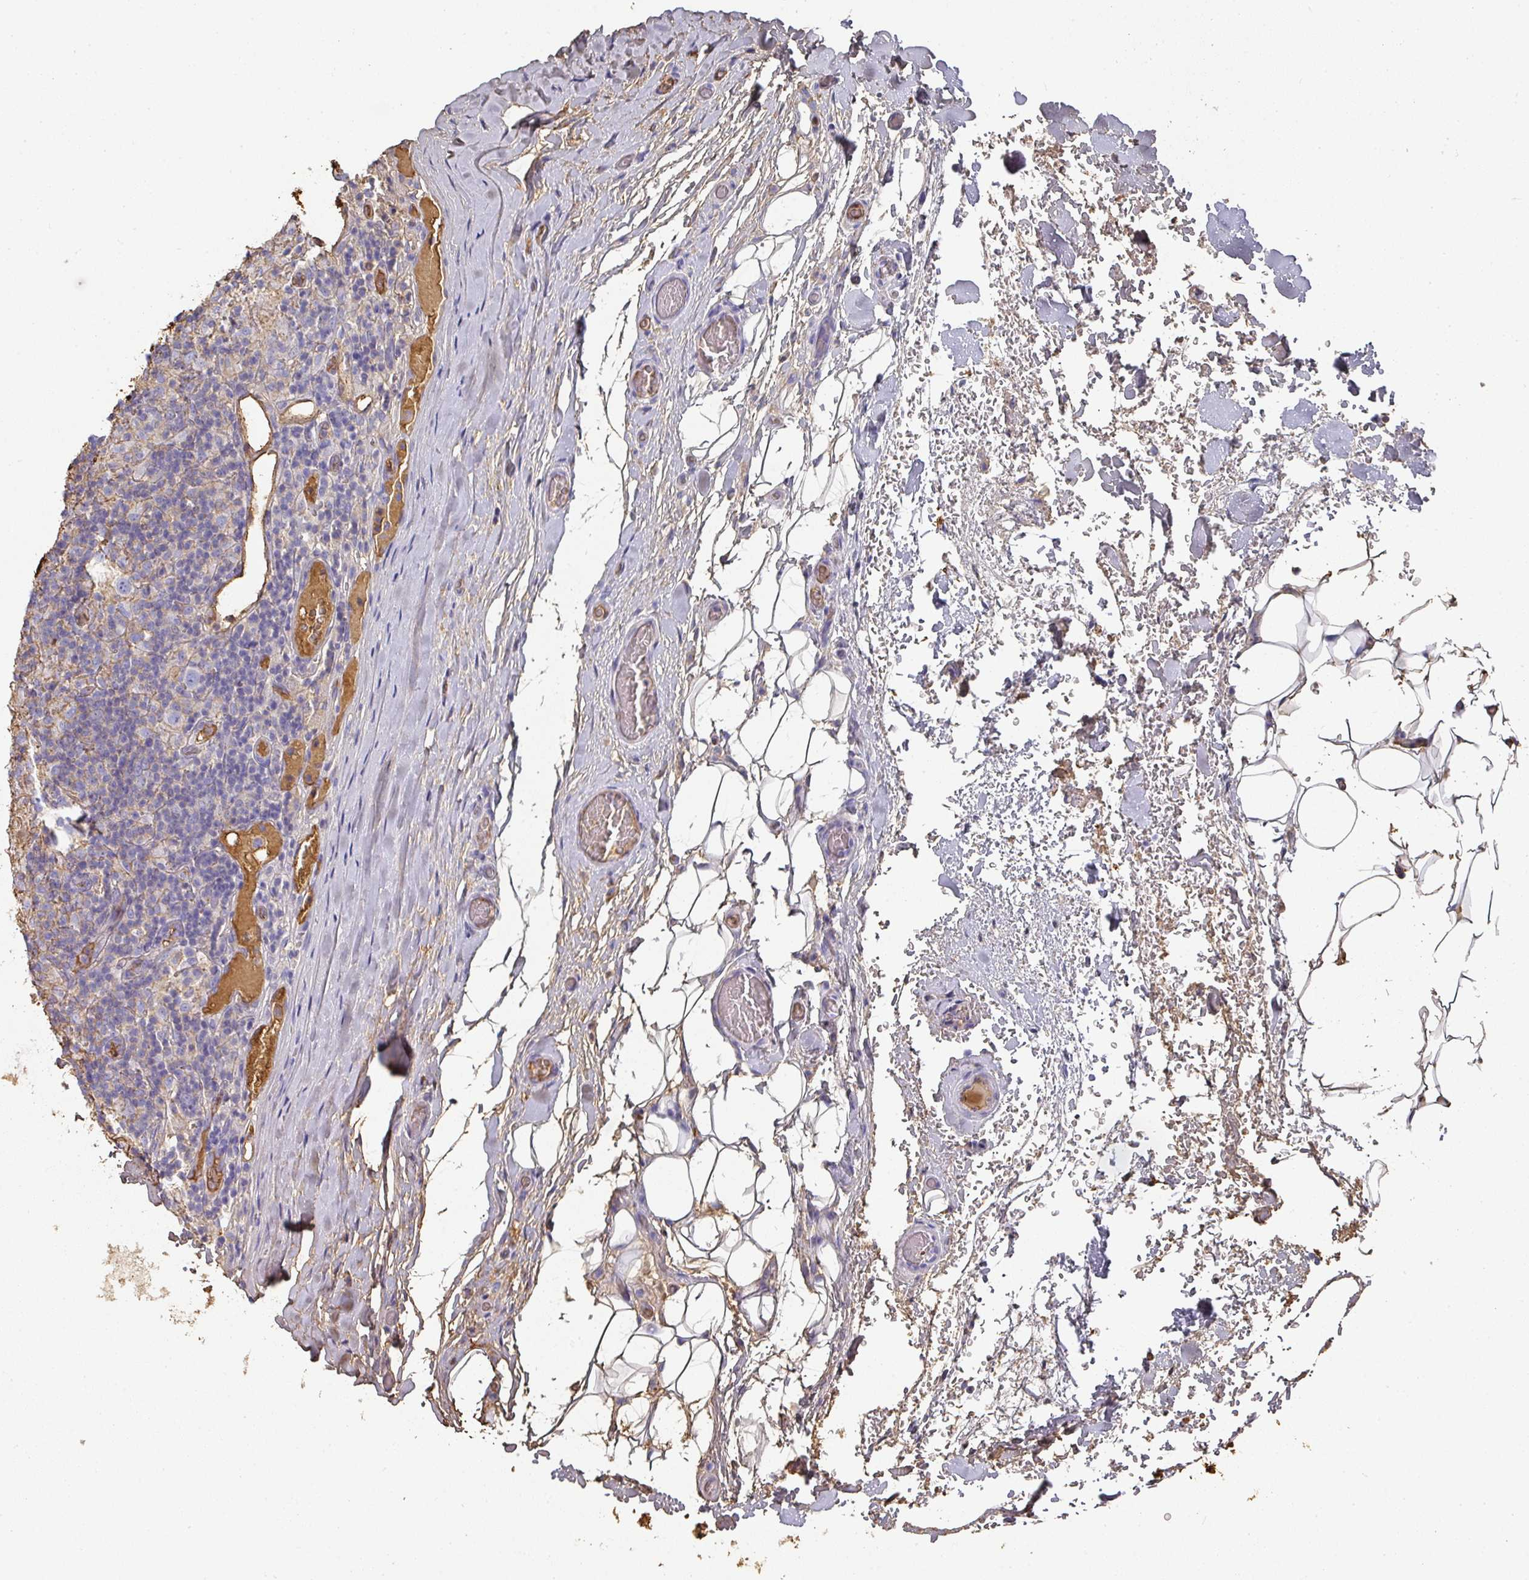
{"staining": {"intensity": "negative", "quantity": "none", "location": "none"}, "tissue": "lymphoma", "cell_type": "Tumor cells", "image_type": "cancer", "snomed": [{"axis": "morphology", "description": "Hodgkin's disease, NOS"}, {"axis": "topography", "description": "Lymph node"}], "caption": "An immunohistochemistry photomicrograph of lymphoma is shown. There is no staining in tumor cells of lymphoma.", "gene": "ALB", "patient": {"sex": "male", "age": 70}}